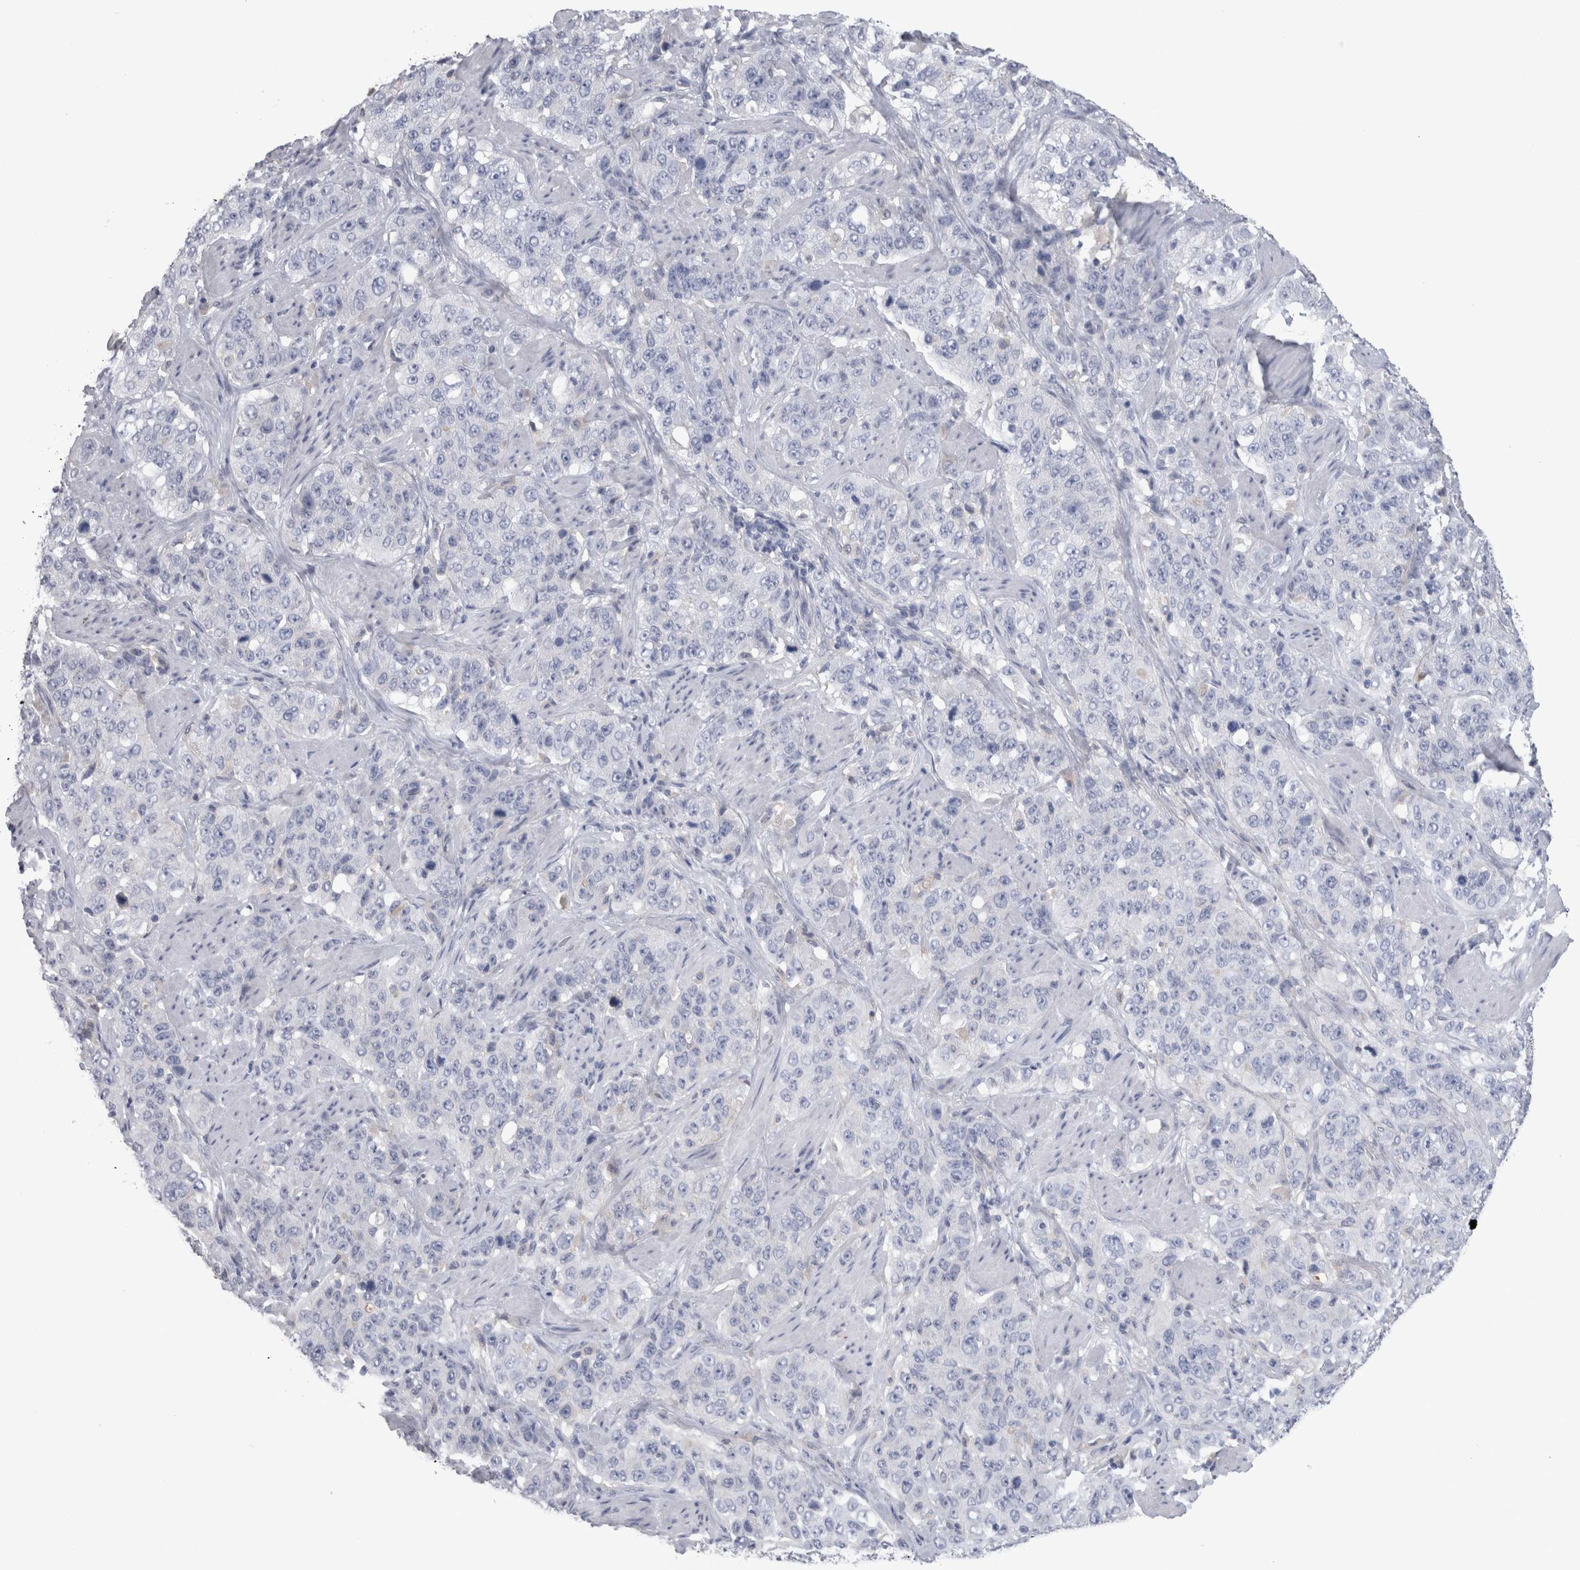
{"staining": {"intensity": "negative", "quantity": "none", "location": "none"}, "tissue": "stomach cancer", "cell_type": "Tumor cells", "image_type": "cancer", "snomed": [{"axis": "morphology", "description": "Adenocarcinoma, NOS"}, {"axis": "topography", "description": "Stomach"}], "caption": "Adenocarcinoma (stomach) stained for a protein using immunohistochemistry (IHC) demonstrates no staining tumor cells.", "gene": "REG1A", "patient": {"sex": "male", "age": 48}}